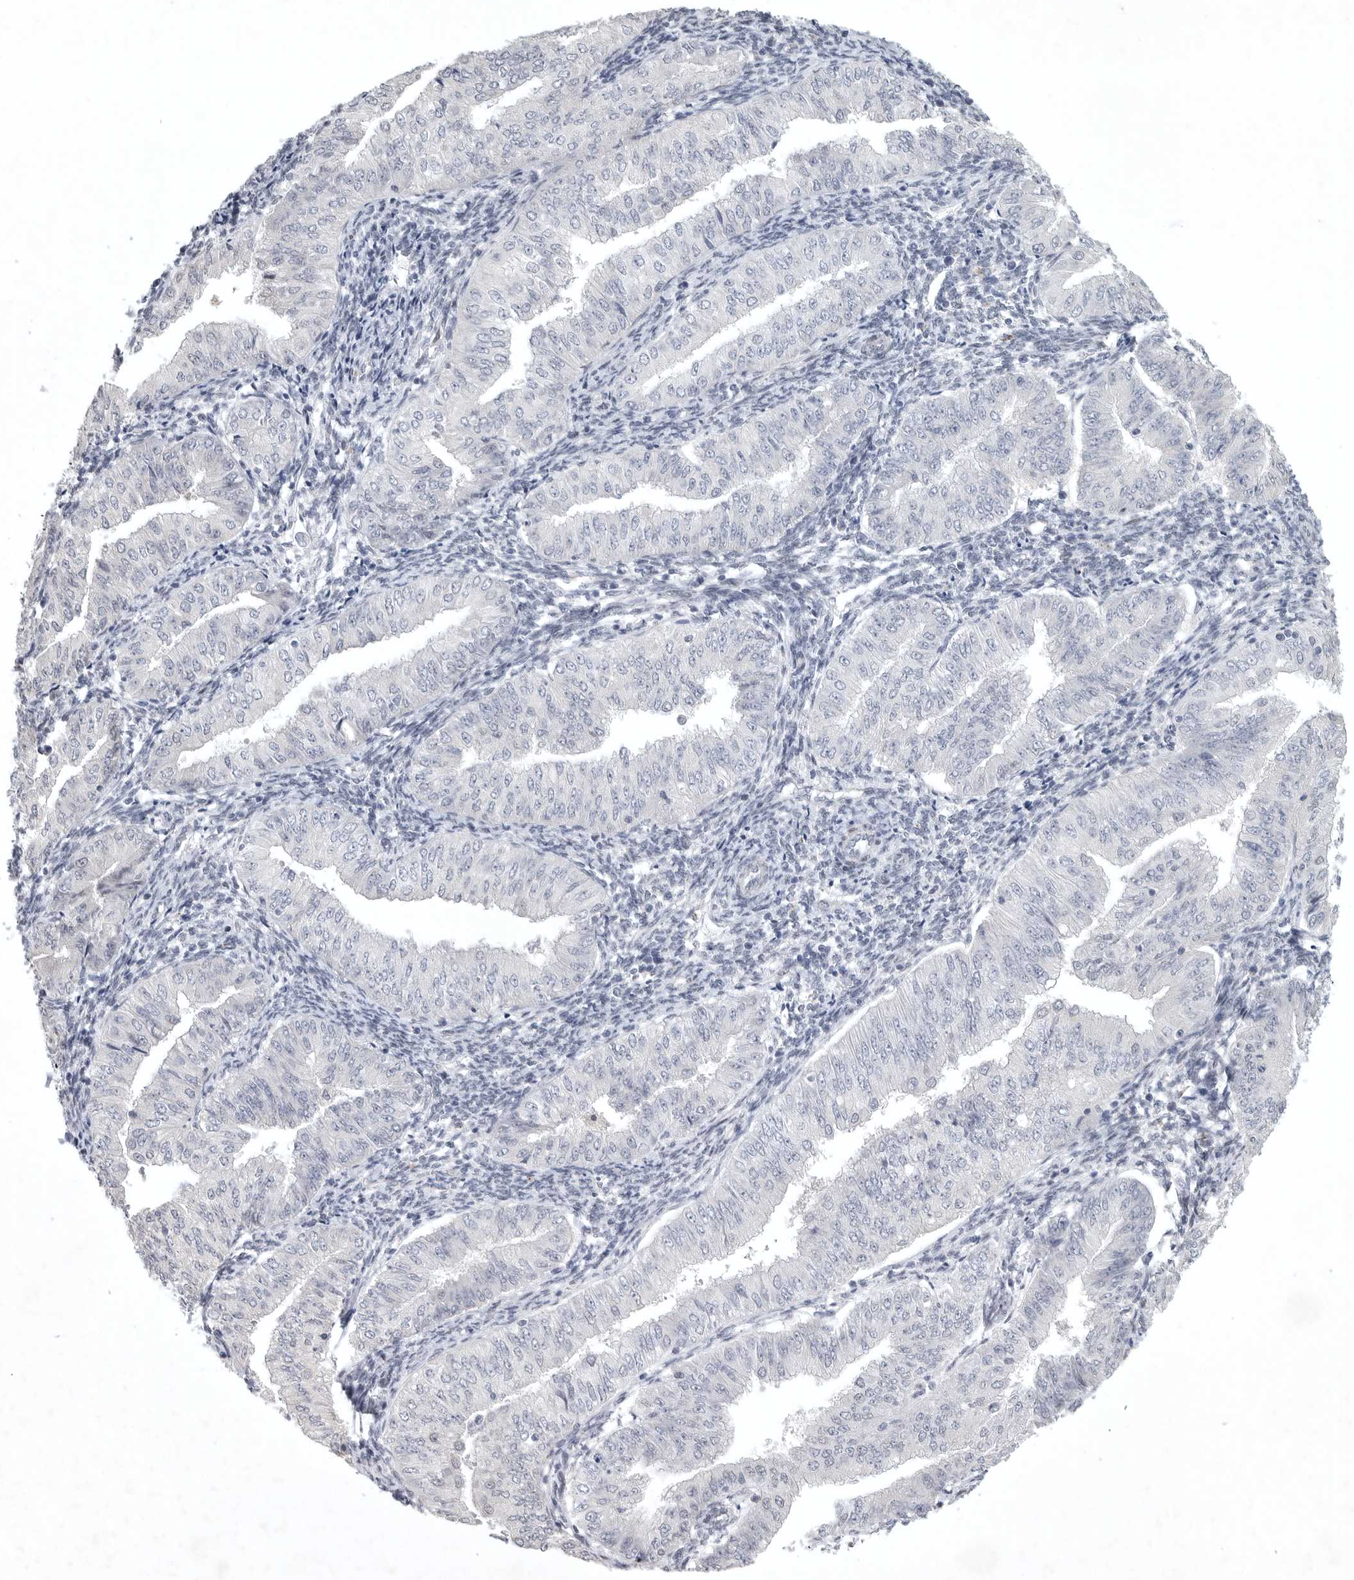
{"staining": {"intensity": "negative", "quantity": "none", "location": "none"}, "tissue": "endometrial cancer", "cell_type": "Tumor cells", "image_type": "cancer", "snomed": [{"axis": "morphology", "description": "Normal tissue, NOS"}, {"axis": "morphology", "description": "Adenocarcinoma, NOS"}, {"axis": "topography", "description": "Endometrium"}], "caption": "Immunohistochemistry (IHC) of human endometrial adenocarcinoma reveals no staining in tumor cells. (Brightfield microscopy of DAB (3,3'-diaminobenzidine) immunohistochemistry (IHC) at high magnification).", "gene": "TNR", "patient": {"sex": "female", "age": 53}}